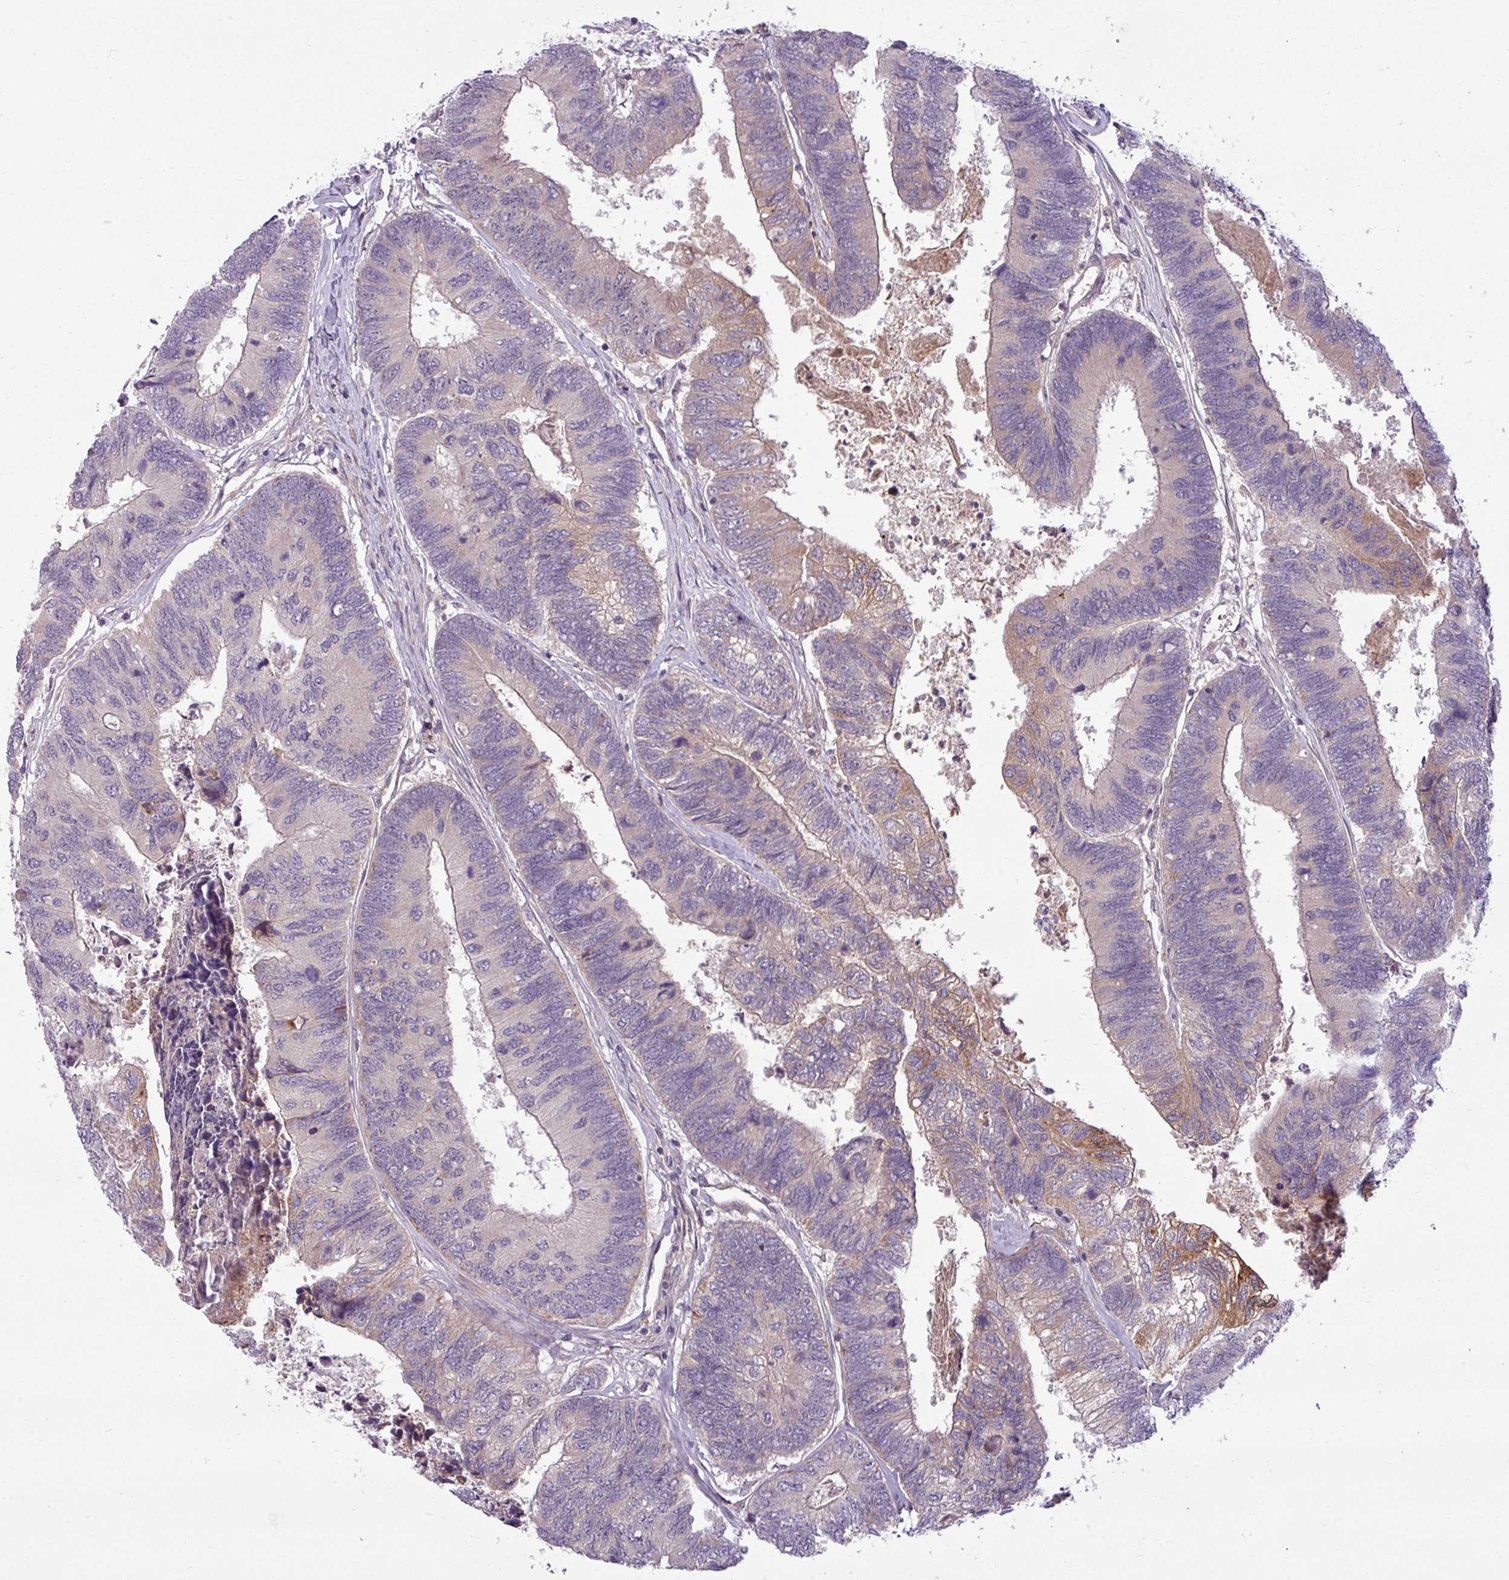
{"staining": {"intensity": "moderate", "quantity": "<25%", "location": "cytoplasmic/membranous"}, "tissue": "colorectal cancer", "cell_type": "Tumor cells", "image_type": "cancer", "snomed": [{"axis": "morphology", "description": "Adenocarcinoma, NOS"}, {"axis": "topography", "description": "Colon"}], "caption": "Moderate cytoplasmic/membranous staining is identified in about <25% of tumor cells in colorectal cancer. The staining is performed using DAB brown chromogen to label protein expression. The nuclei are counter-stained blue using hematoxylin.", "gene": "ZNF35", "patient": {"sex": "female", "age": 67}}